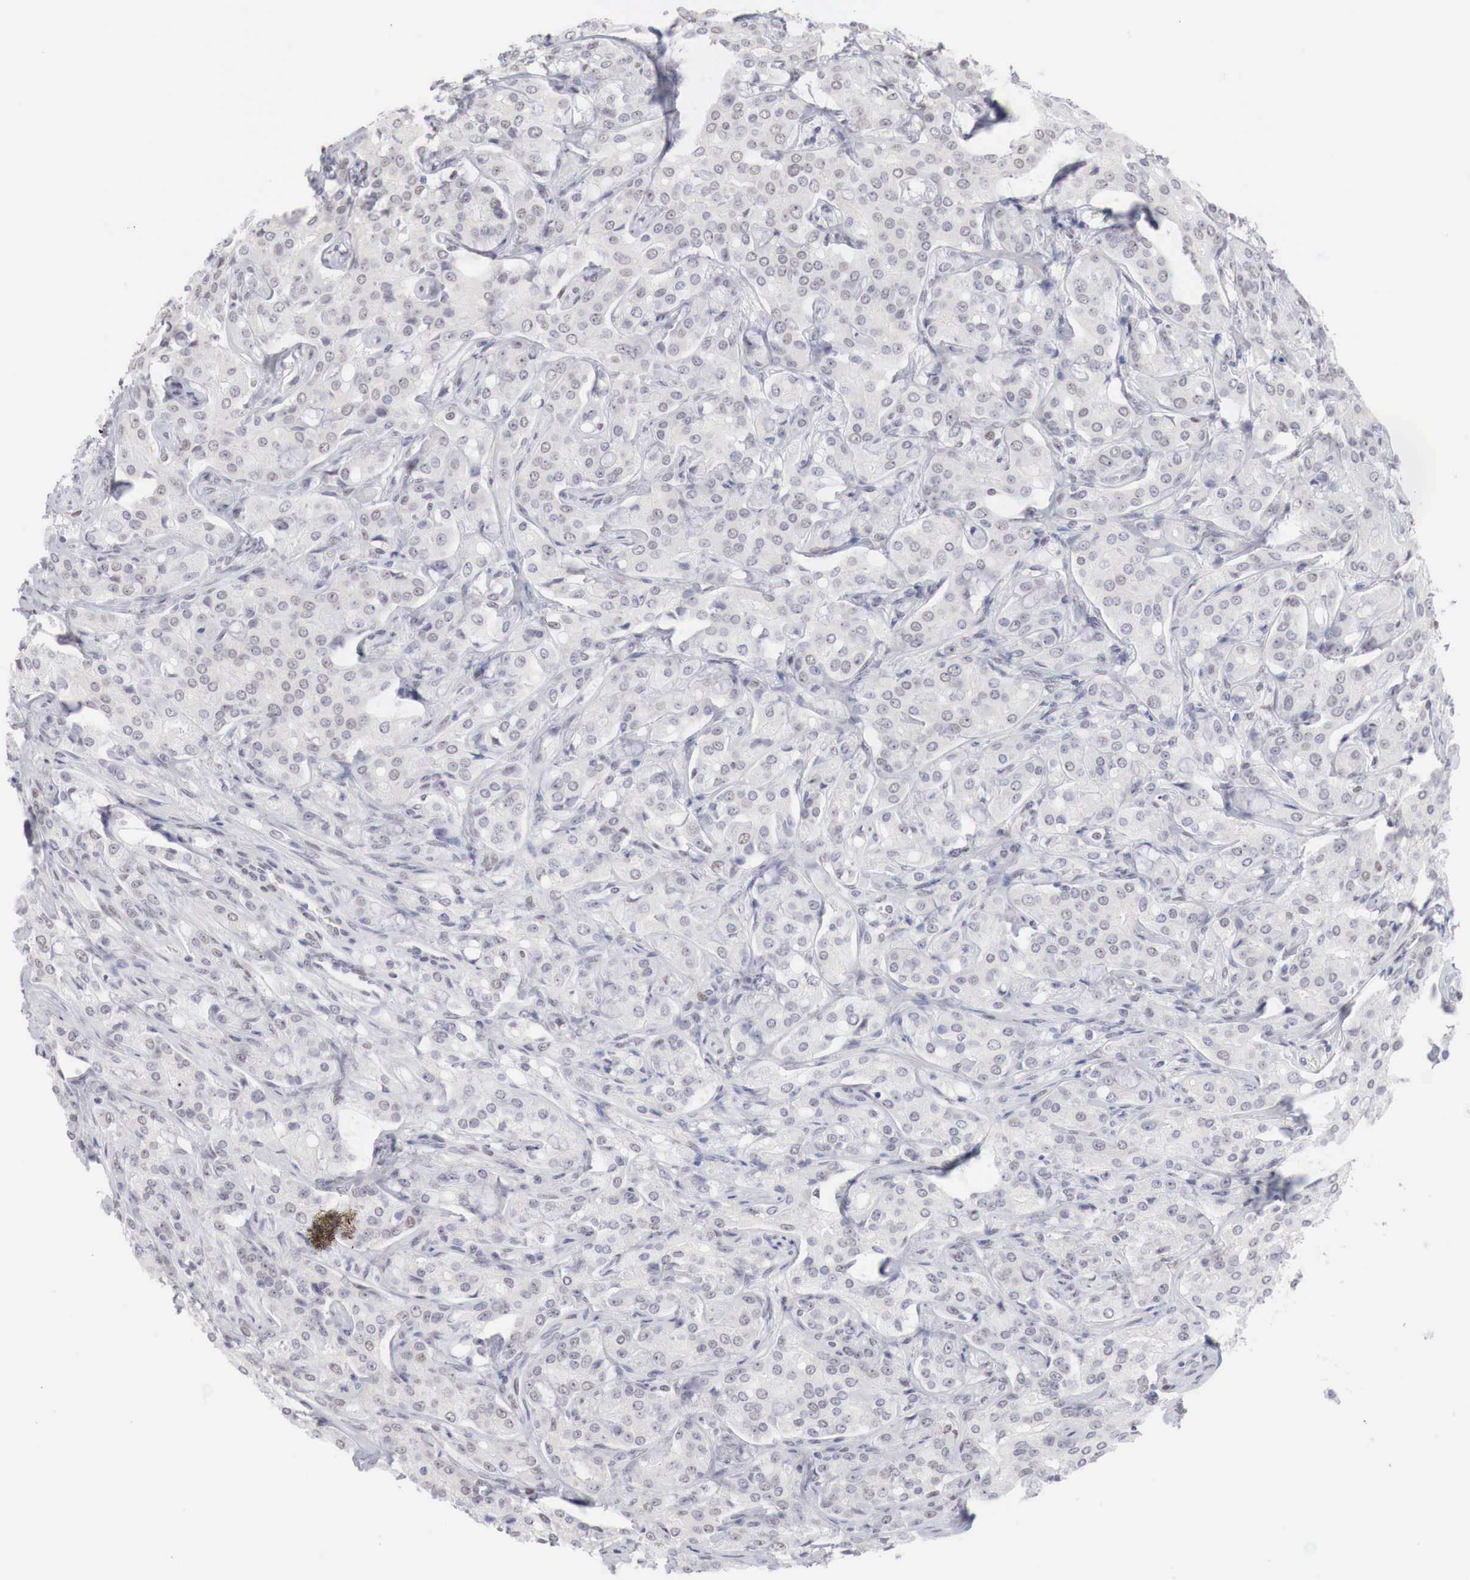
{"staining": {"intensity": "negative", "quantity": "none", "location": "none"}, "tissue": "prostate cancer", "cell_type": "Tumor cells", "image_type": "cancer", "snomed": [{"axis": "morphology", "description": "Adenocarcinoma, Medium grade"}, {"axis": "topography", "description": "Prostate"}], "caption": "A histopathology image of adenocarcinoma (medium-grade) (prostate) stained for a protein demonstrates no brown staining in tumor cells.", "gene": "FOXP2", "patient": {"sex": "male", "age": 72}}